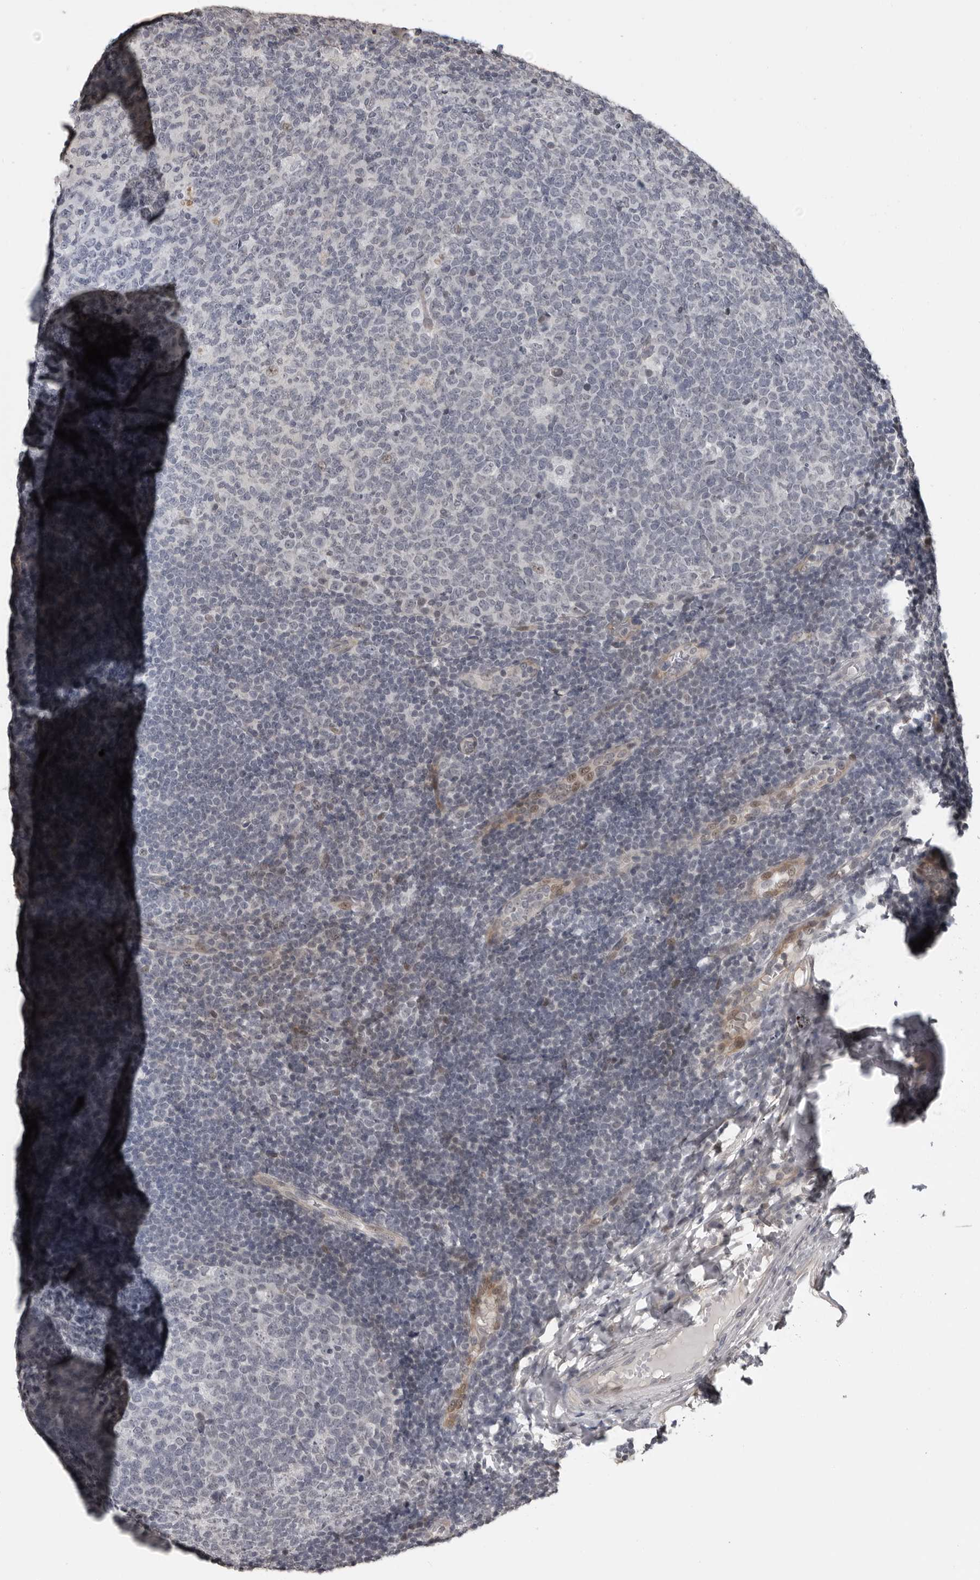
{"staining": {"intensity": "negative", "quantity": "none", "location": "none"}, "tissue": "tonsil", "cell_type": "Germinal center cells", "image_type": "normal", "snomed": [{"axis": "morphology", "description": "Normal tissue, NOS"}, {"axis": "topography", "description": "Tonsil"}], "caption": "Immunohistochemical staining of unremarkable tonsil displays no significant staining in germinal center cells.", "gene": "PRRX2", "patient": {"sex": "female", "age": 19}}